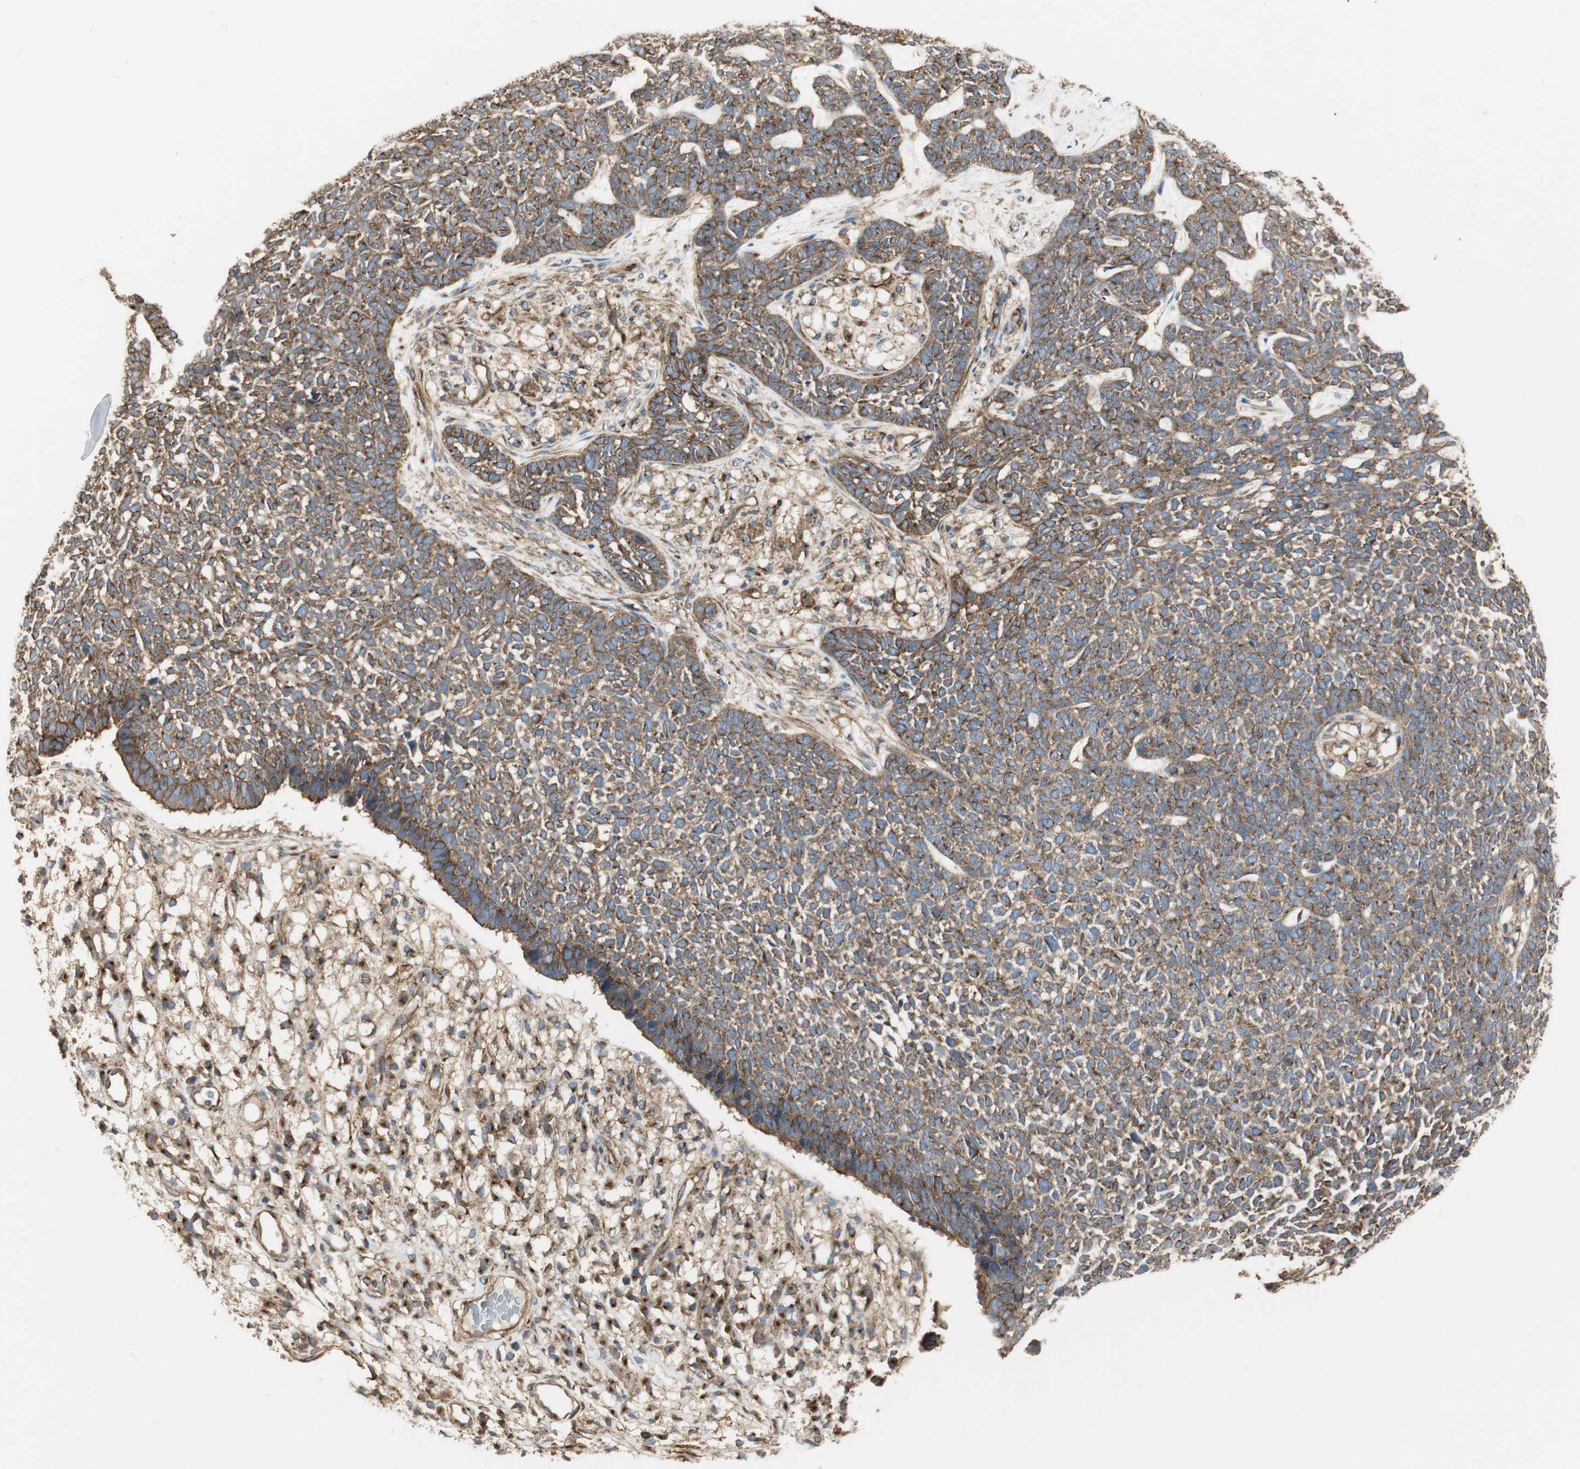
{"staining": {"intensity": "strong", "quantity": ">75%", "location": "cytoplasmic/membranous"}, "tissue": "skin cancer", "cell_type": "Tumor cells", "image_type": "cancer", "snomed": [{"axis": "morphology", "description": "Basal cell carcinoma"}, {"axis": "topography", "description": "Skin"}], "caption": "The image displays a brown stain indicating the presence of a protein in the cytoplasmic/membranous of tumor cells in basal cell carcinoma (skin).", "gene": "H6PD", "patient": {"sex": "female", "age": 84}}